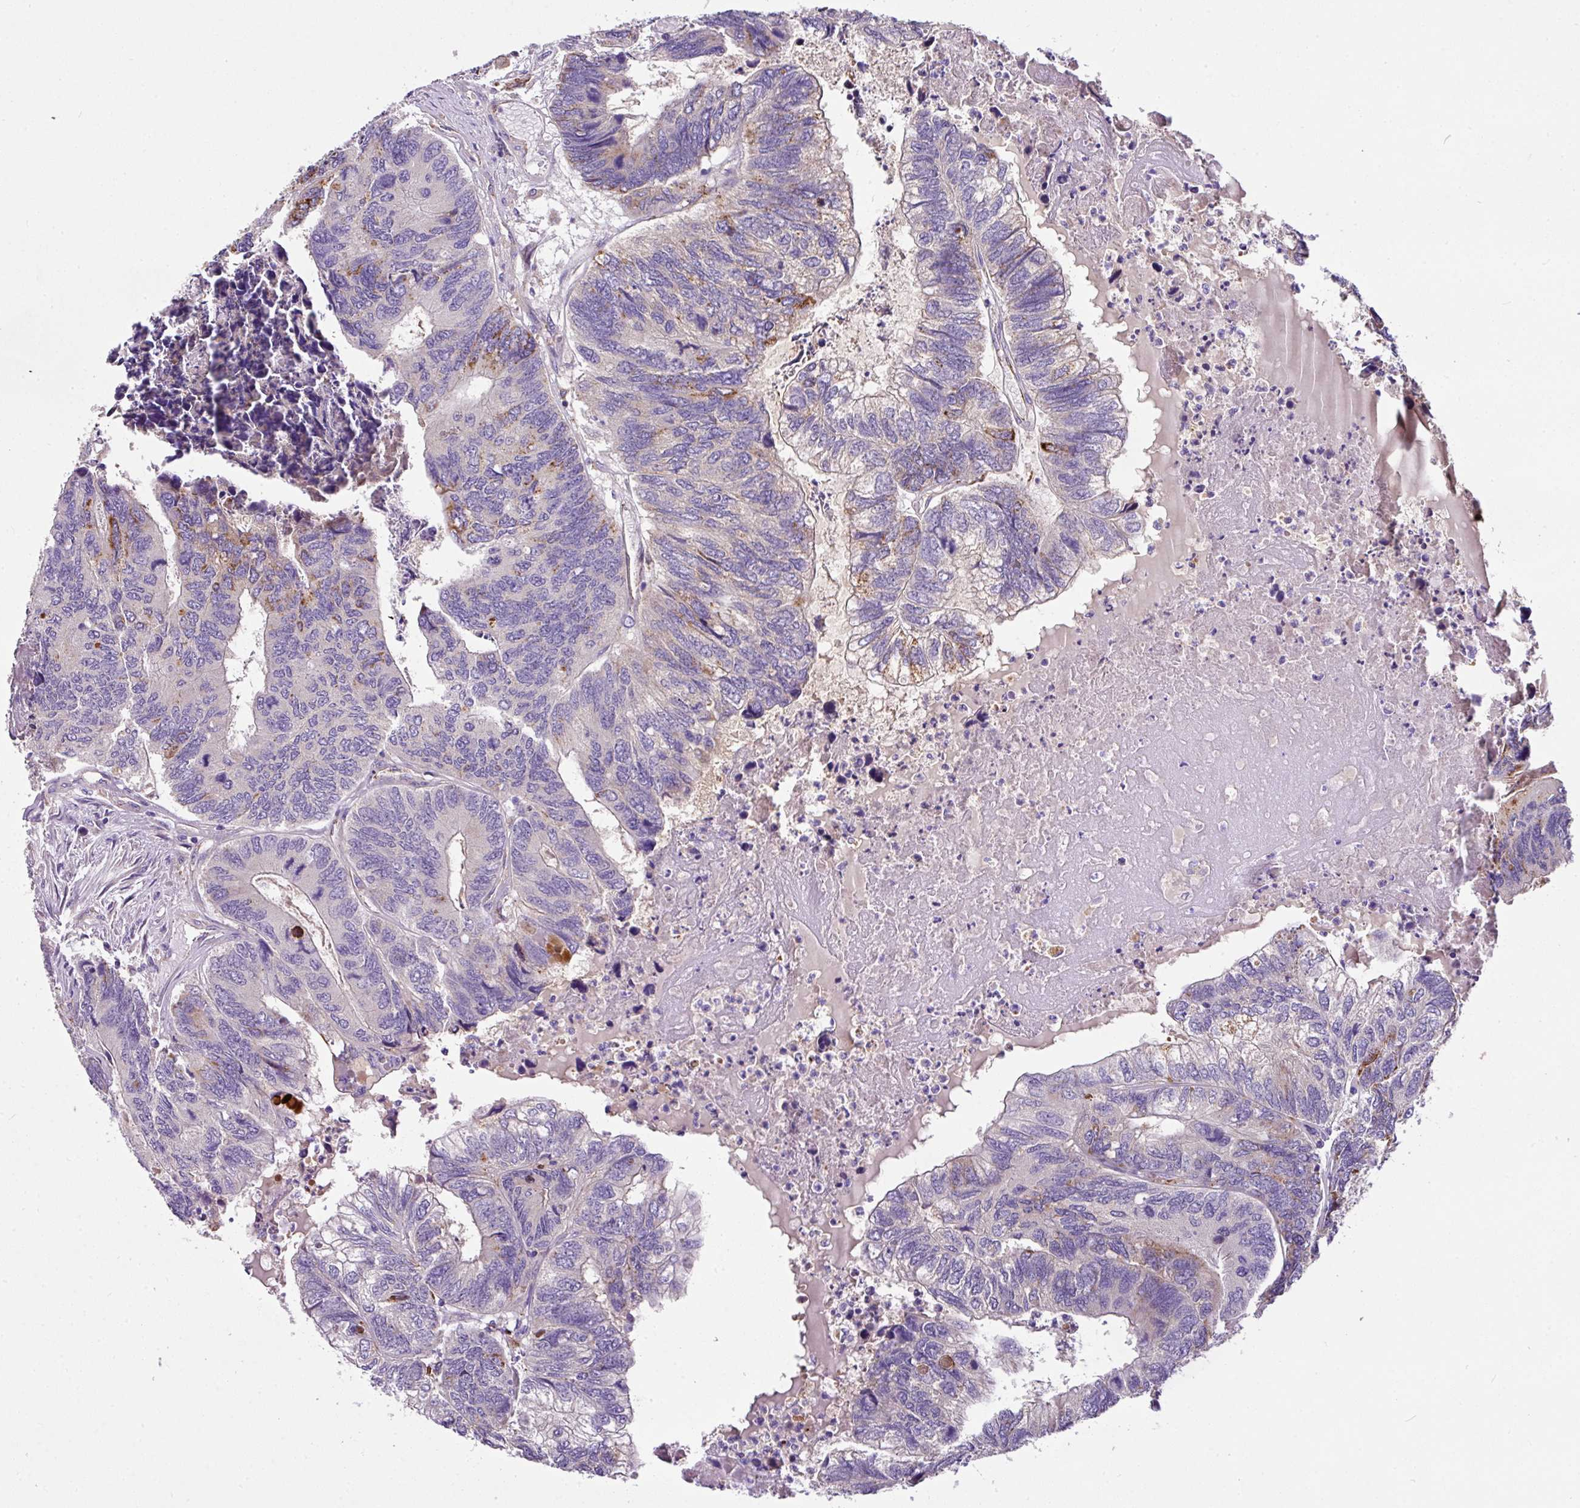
{"staining": {"intensity": "strong", "quantity": "<25%", "location": "cytoplasmic/membranous"}, "tissue": "colorectal cancer", "cell_type": "Tumor cells", "image_type": "cancer", "snomed": [{"axis": "morphology", "description": "Adenocarcinoma, NOS"}, {"axis": "topography", "description": "Colon"}], "caption": "Protein expression analysis of adenocarcinoma (colorectal) exhibits strong cytoplasmic/membranous expression in about <25% of tumor cells.", "gene": "ANXA2R", "patient": {"sex": "female", "age": 67}}